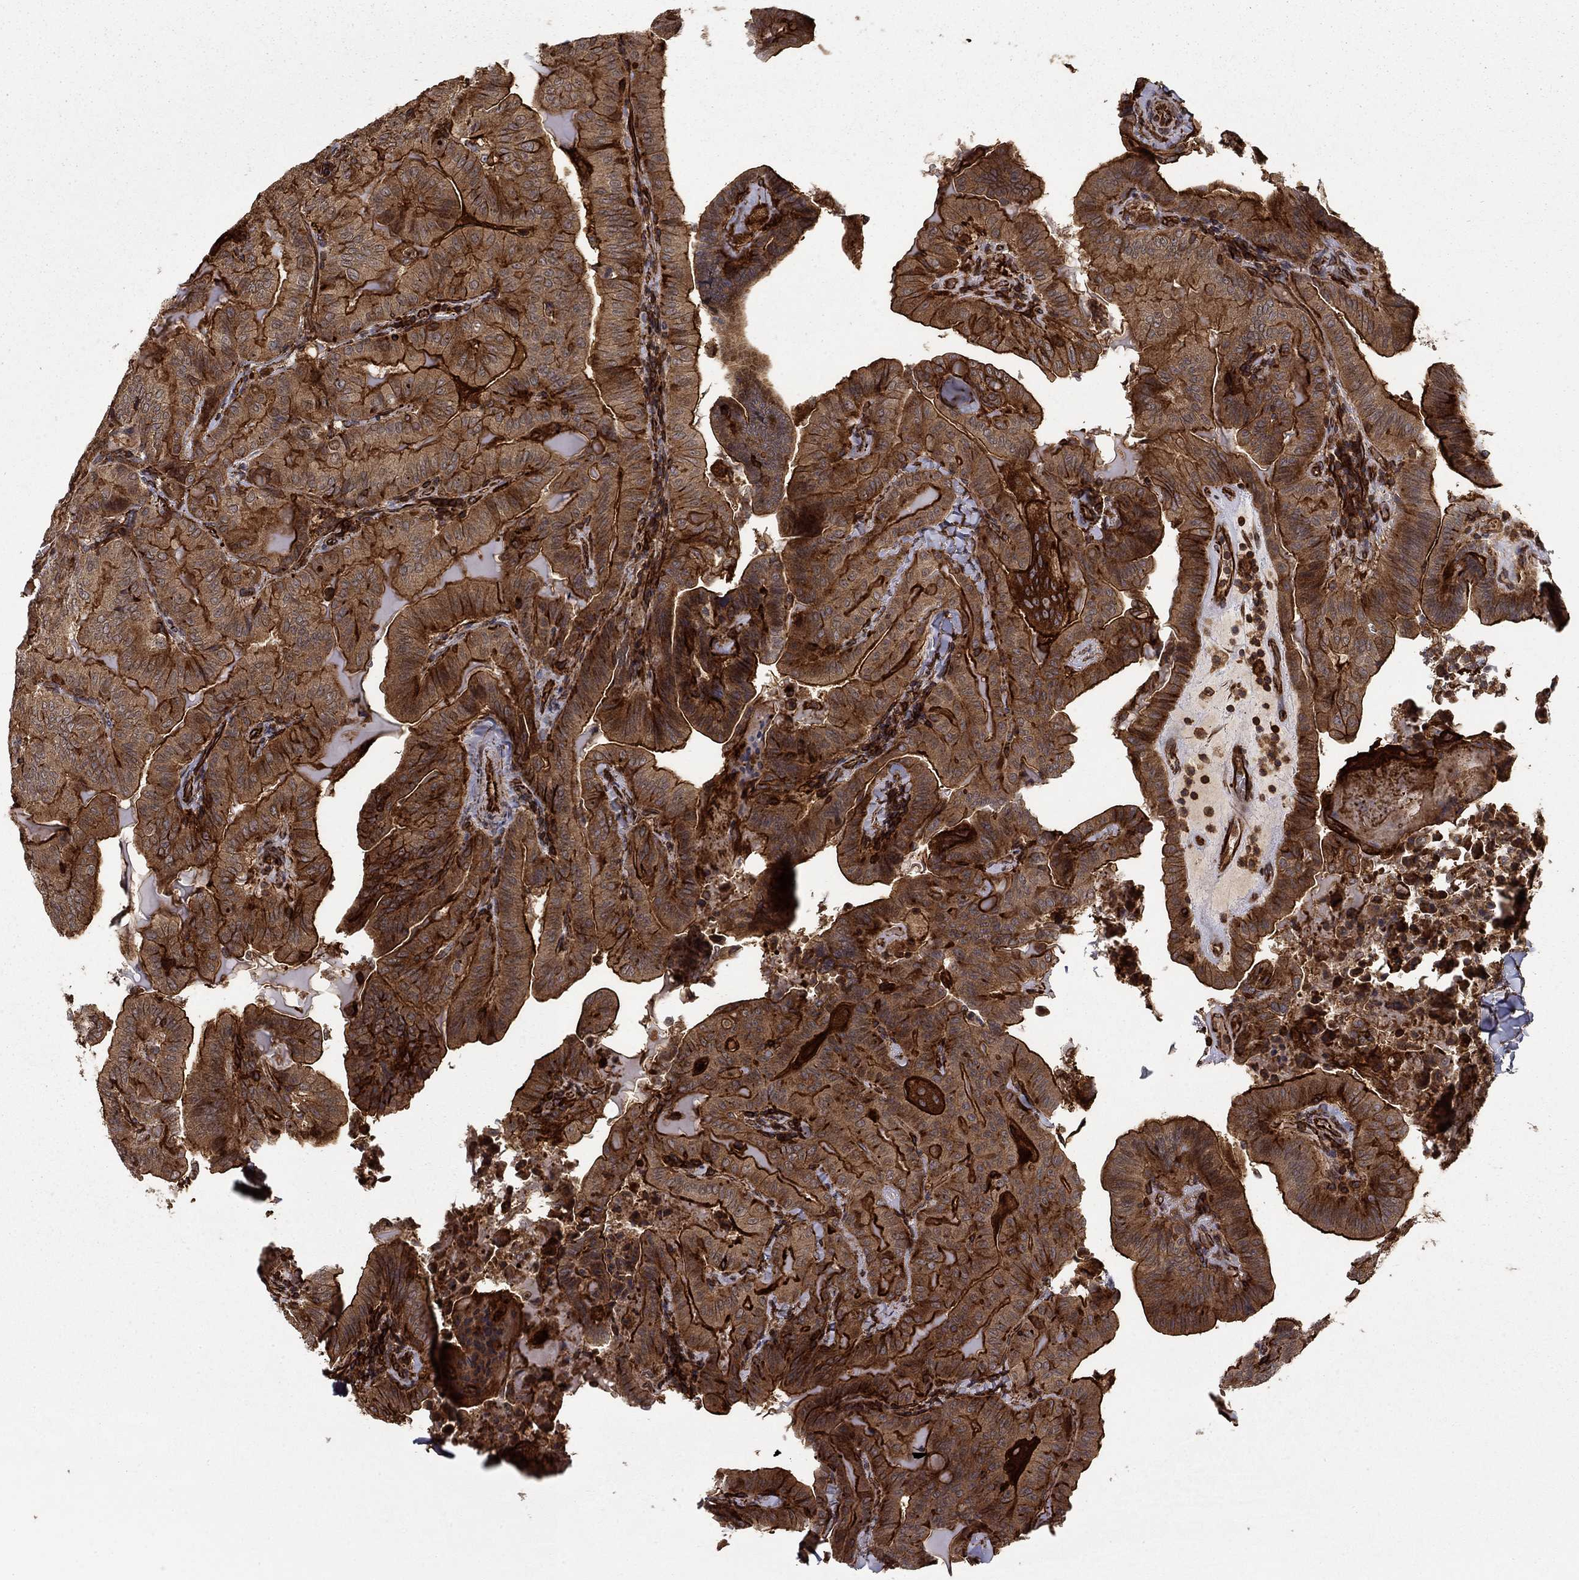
{"staining": {"intensity": "strong", "quantity": ">75%", "location": "cytoplasmic/membranous"}, "tissue": "thyroid cancer", "cell_type": "Tumor cells", "image_type": "cancer", "snomed": [{"axis": "morphology", "description": "Papillary adenocarcinoma, NOS"}, {"axis": "topography", "description": "Thyroid gland"}], "caption": "Protein staining by IHC exhibits strong cytoplasmic/membranous expression in approximately >75% of tumor cells in thyroid cancer. The protein of interest is stained brown, and the nuclei are stained in blue (DAB (3,3'-diaminobenzidine) IHC with brightfield microscopy, high magnification).", "gene": "ADM", "patient": {"sex": "female", "age": 68}}